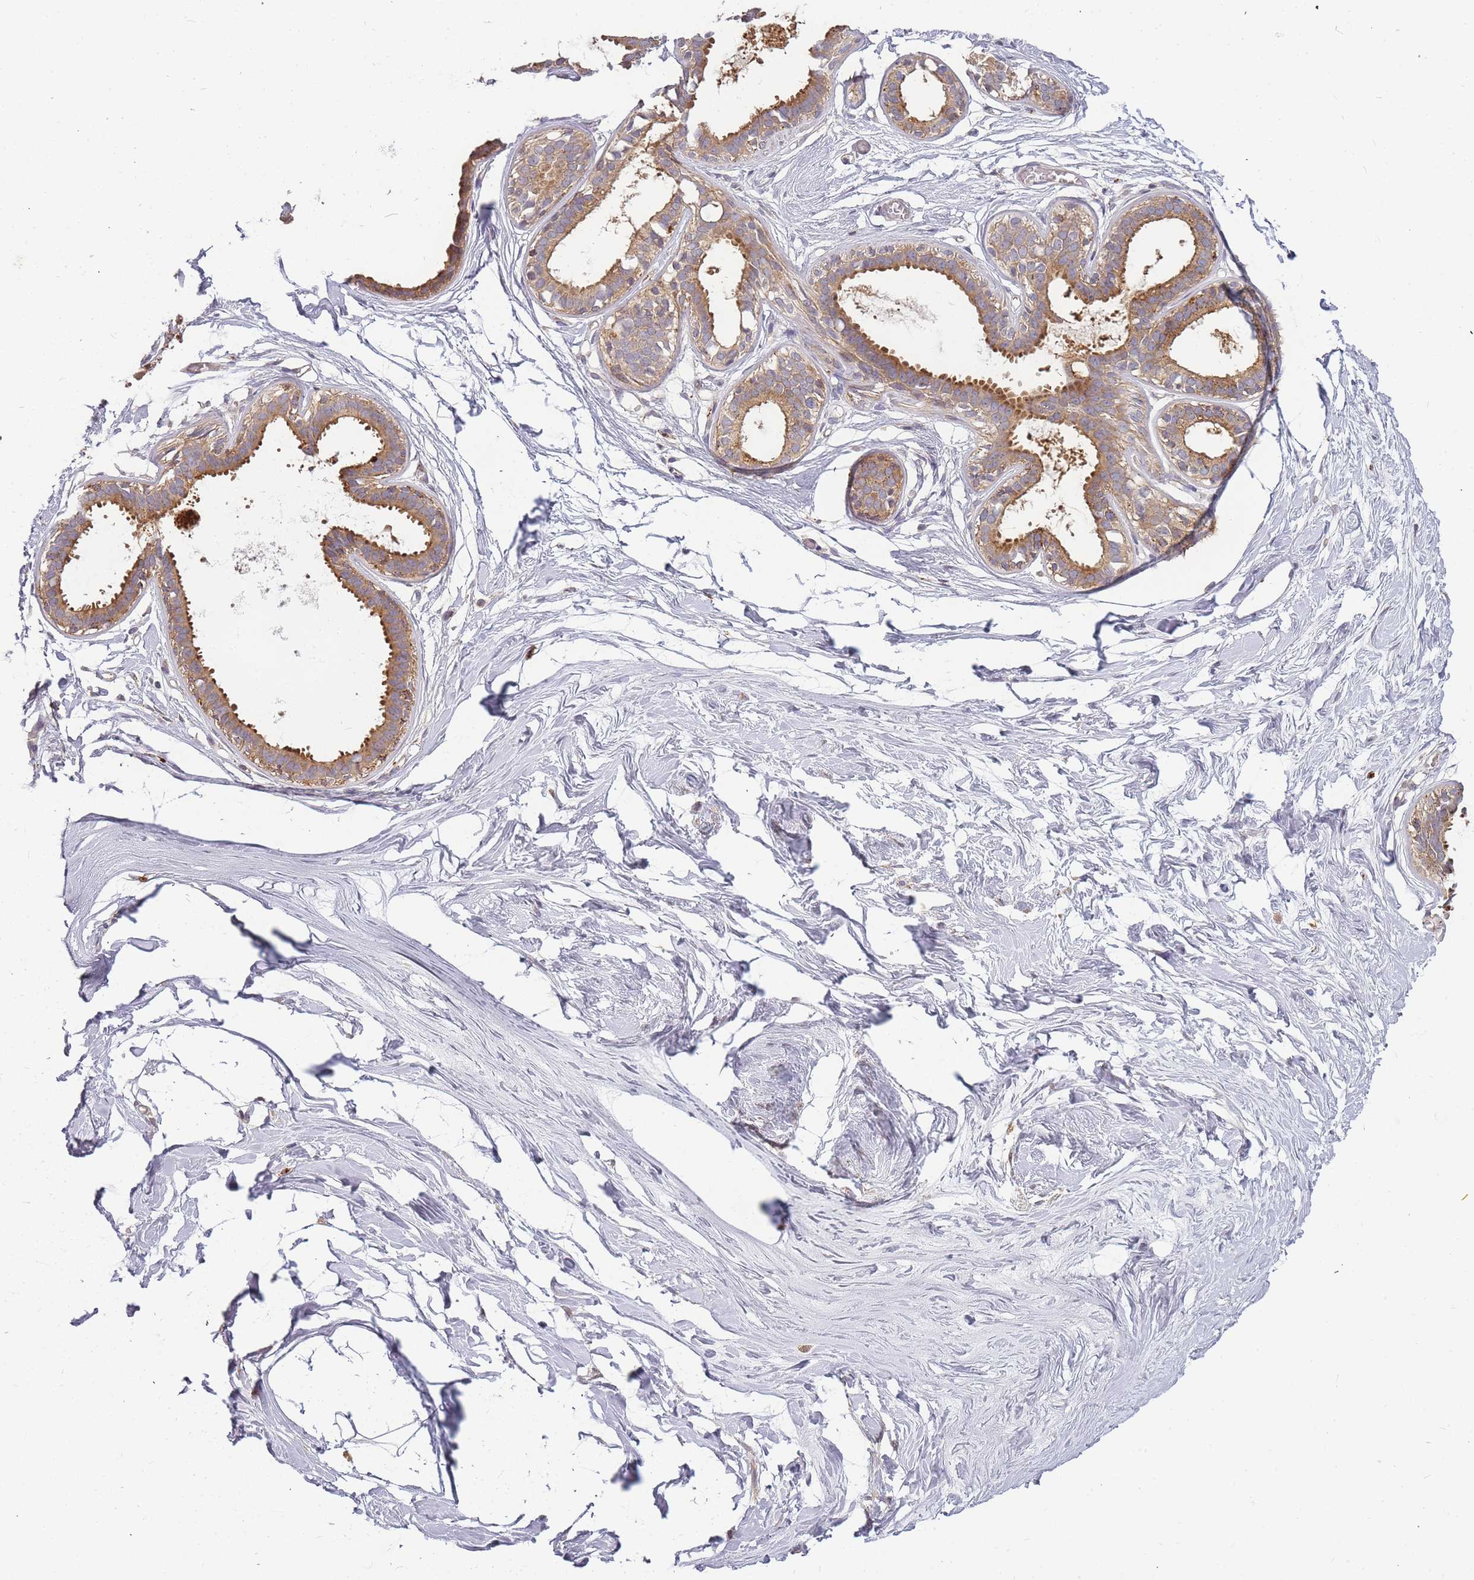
{"staining": {"intensity": "weak", "quantity": "<25%", "location": "cytoplasmic/membranous"}, "tissue": "breast", "cell_type": "Adipocytes", "image_type": "normal", "snomed": [{"axis": "morphology", "description": "Normal tissue, NOS"}, {"axis": "topography", "description": "Breast"}], "caption": "This histopathology image is of normal breast stained with IHC to label a protein in brown with the nuclei are counter-stained blue. There is no staining in adipocytes.", "gene": "ATG5", "patient": {"sex": "female", "age": 45}}